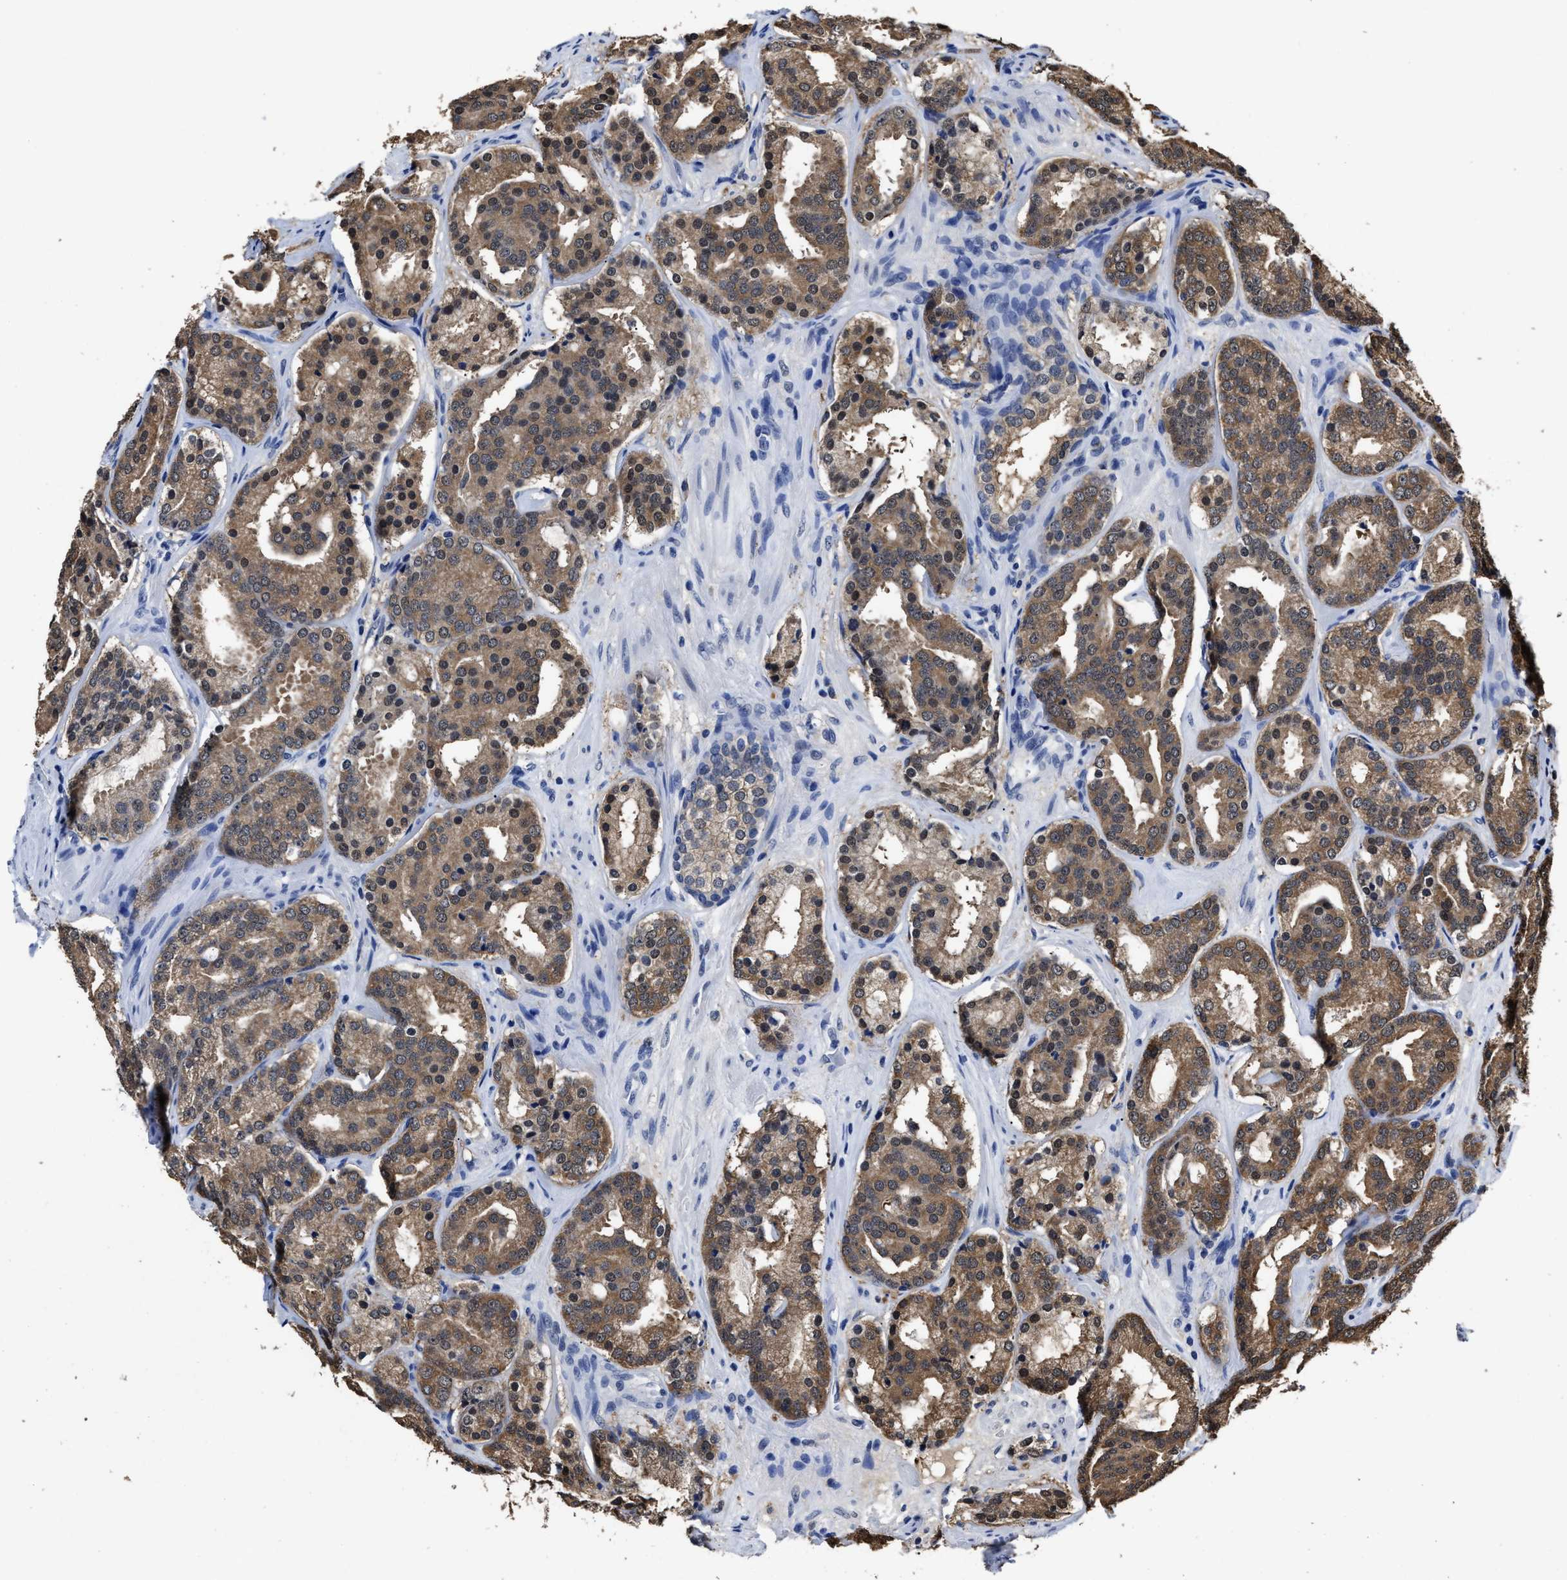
{"staining": {"intensity": "moderate", "quantity": ">75%", "location": "cytoplasmic/membranous,nuclear"}, "tissue": "prostate cancer", "cell_type": "Tumor cells", "image_type": "cancer", "snomed": [{"axis": "morphology", "description": "Adenocarcinoma, Low grade"}, {"axis": "topography", "description": "Prostate"}], "caption": "The photomicrograph displays immunohistochemical staining of prostate adenocarcinoma (low-grade). There is moderate cytoplasmic/membranous and nuclear expression is seen in about >75% of tumor cells.", "gene": "PRPF4B", "patient": {"sex": "male", "age": 69}}